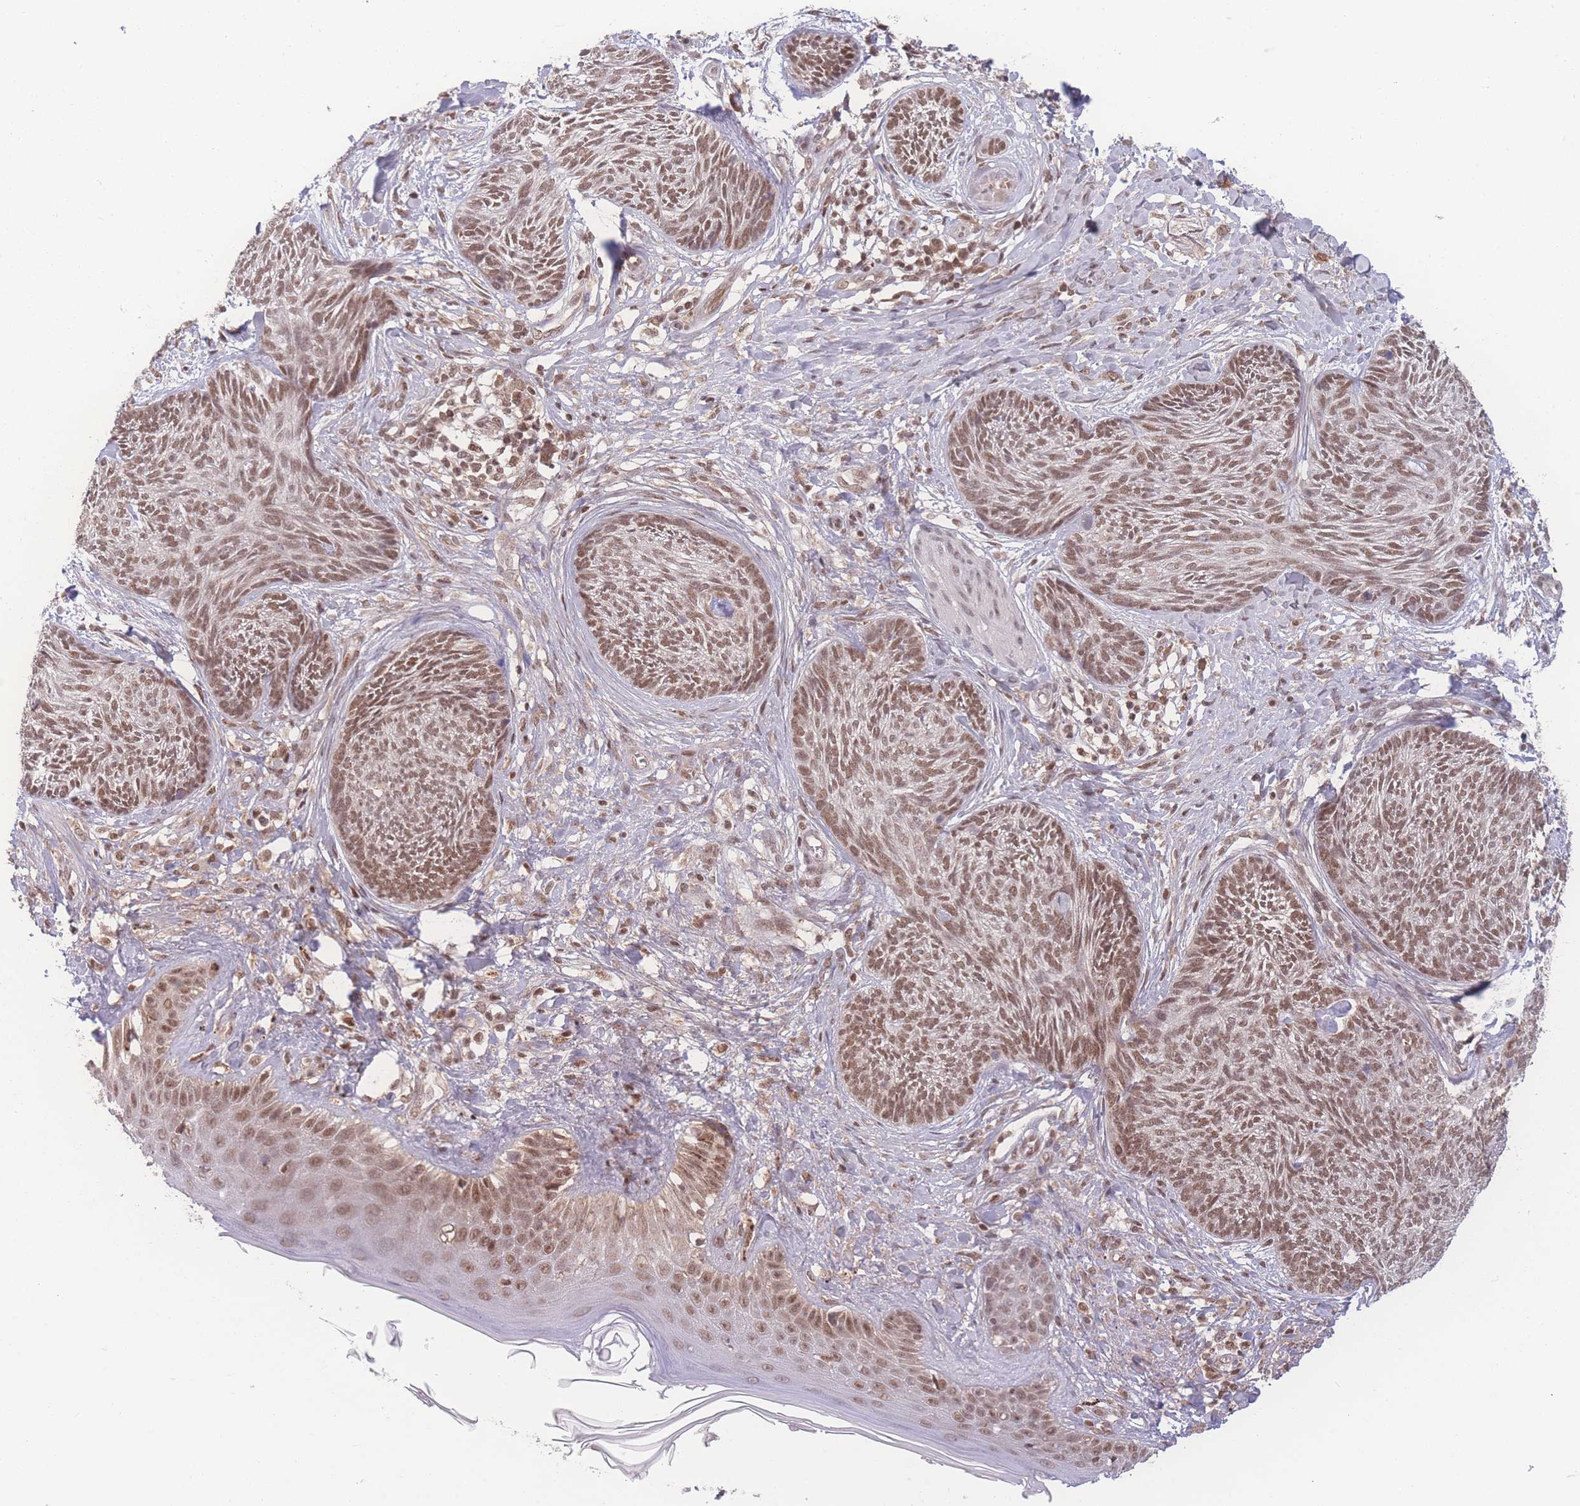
{"staining": {"intensity": "moderate", "quantity": ">75%", "location": "nuclear"}, "tissue": "skin cancer", "cell_type": "Tumor cells", "image_type": "cancer", "snomed": [{"axis": "morphology", "description": "Basal cell carcinoma"}, {"axis": "topography", "description": "Skin"}], "caption": "Human basal cell carcinoma (skin) stained with a protein marker shows moderate staining in tumor cells.", "gene": "RAVER1", "patient": {"sex": "male", "age": 73}}